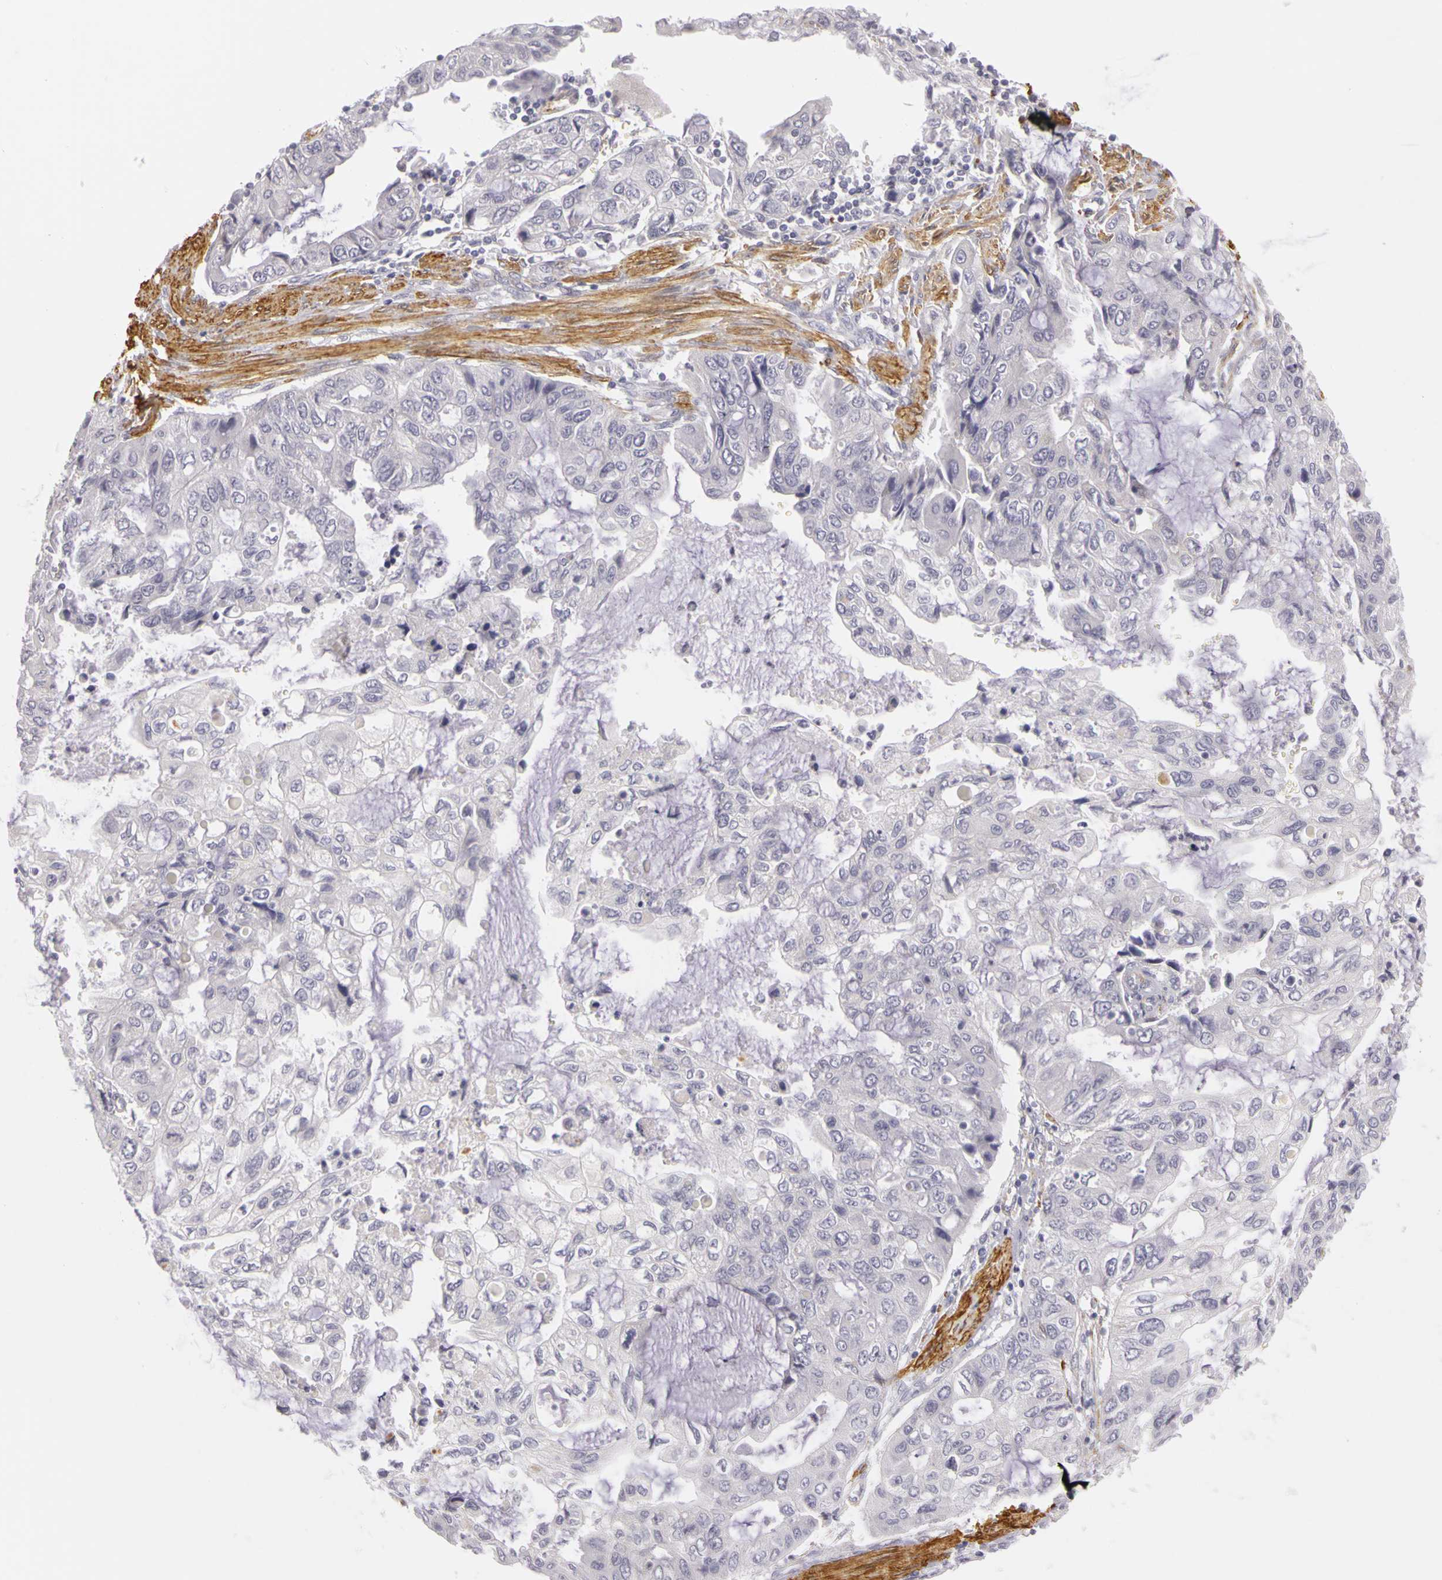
{"staining": {"intensity": "negative", "quantity": "none", "location": "none"}, "tissue": "stomach cancer", "cell_type": "Tumor cells", "image_type": "cancer", "snomed": [{"axis": "morphology", "description": "Adenocarcinoma, NOS"}, {"axis": "topography", "description": "Stomach, upper"}], "caption": "The histopathology image reveals no significant positivity in tumor cells of stomach cancer (adenocarcinoma). (DAB (3,3'-diaminobenzidine) IHC visualized using brightfield microscopy, high magnification).", "gene": "CNTN2", "patient": {"sex": "female", "age": 52}}